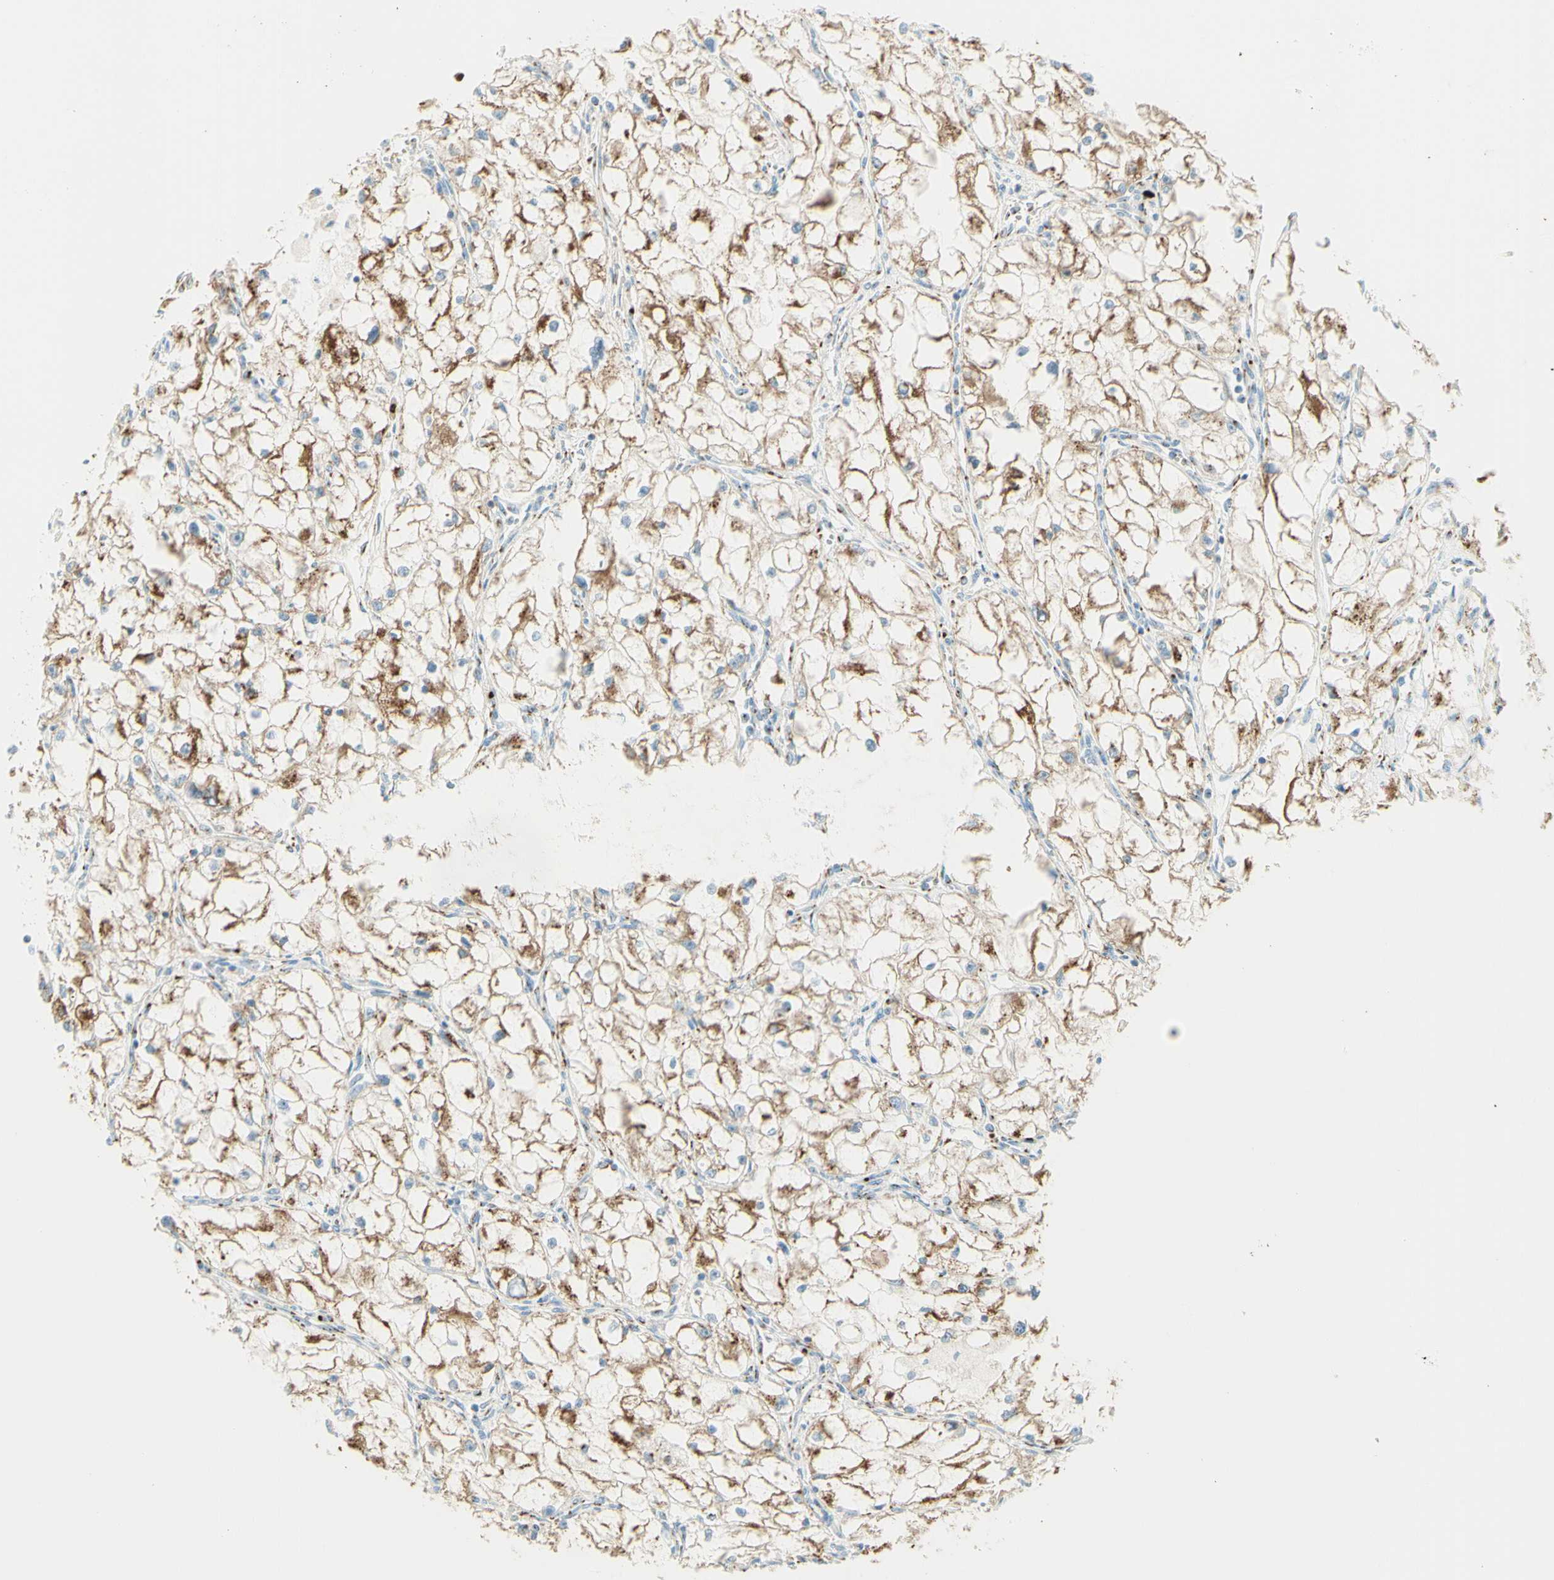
{"staining": {"intensity": "moderate", "quantity": ">75%", "location": "cytoplasmic/membranous"}, "tissue": "renal cancer", "cell_type": "Tumor cells", "image_type": "cancer", "snomed": [{"axis": "morphology", "description": "Adenocarcinoma, NOS"}, {"axis": "topography", "description": "Kidney"}], "caption": "The immunohistochemical stain labels moderate cytoplasmic/membranous expression in tumor cells of renal adenocarcinoma tissue.", "gene": "GOLGB1", "patient": {"sex": "female", "age": 70}}